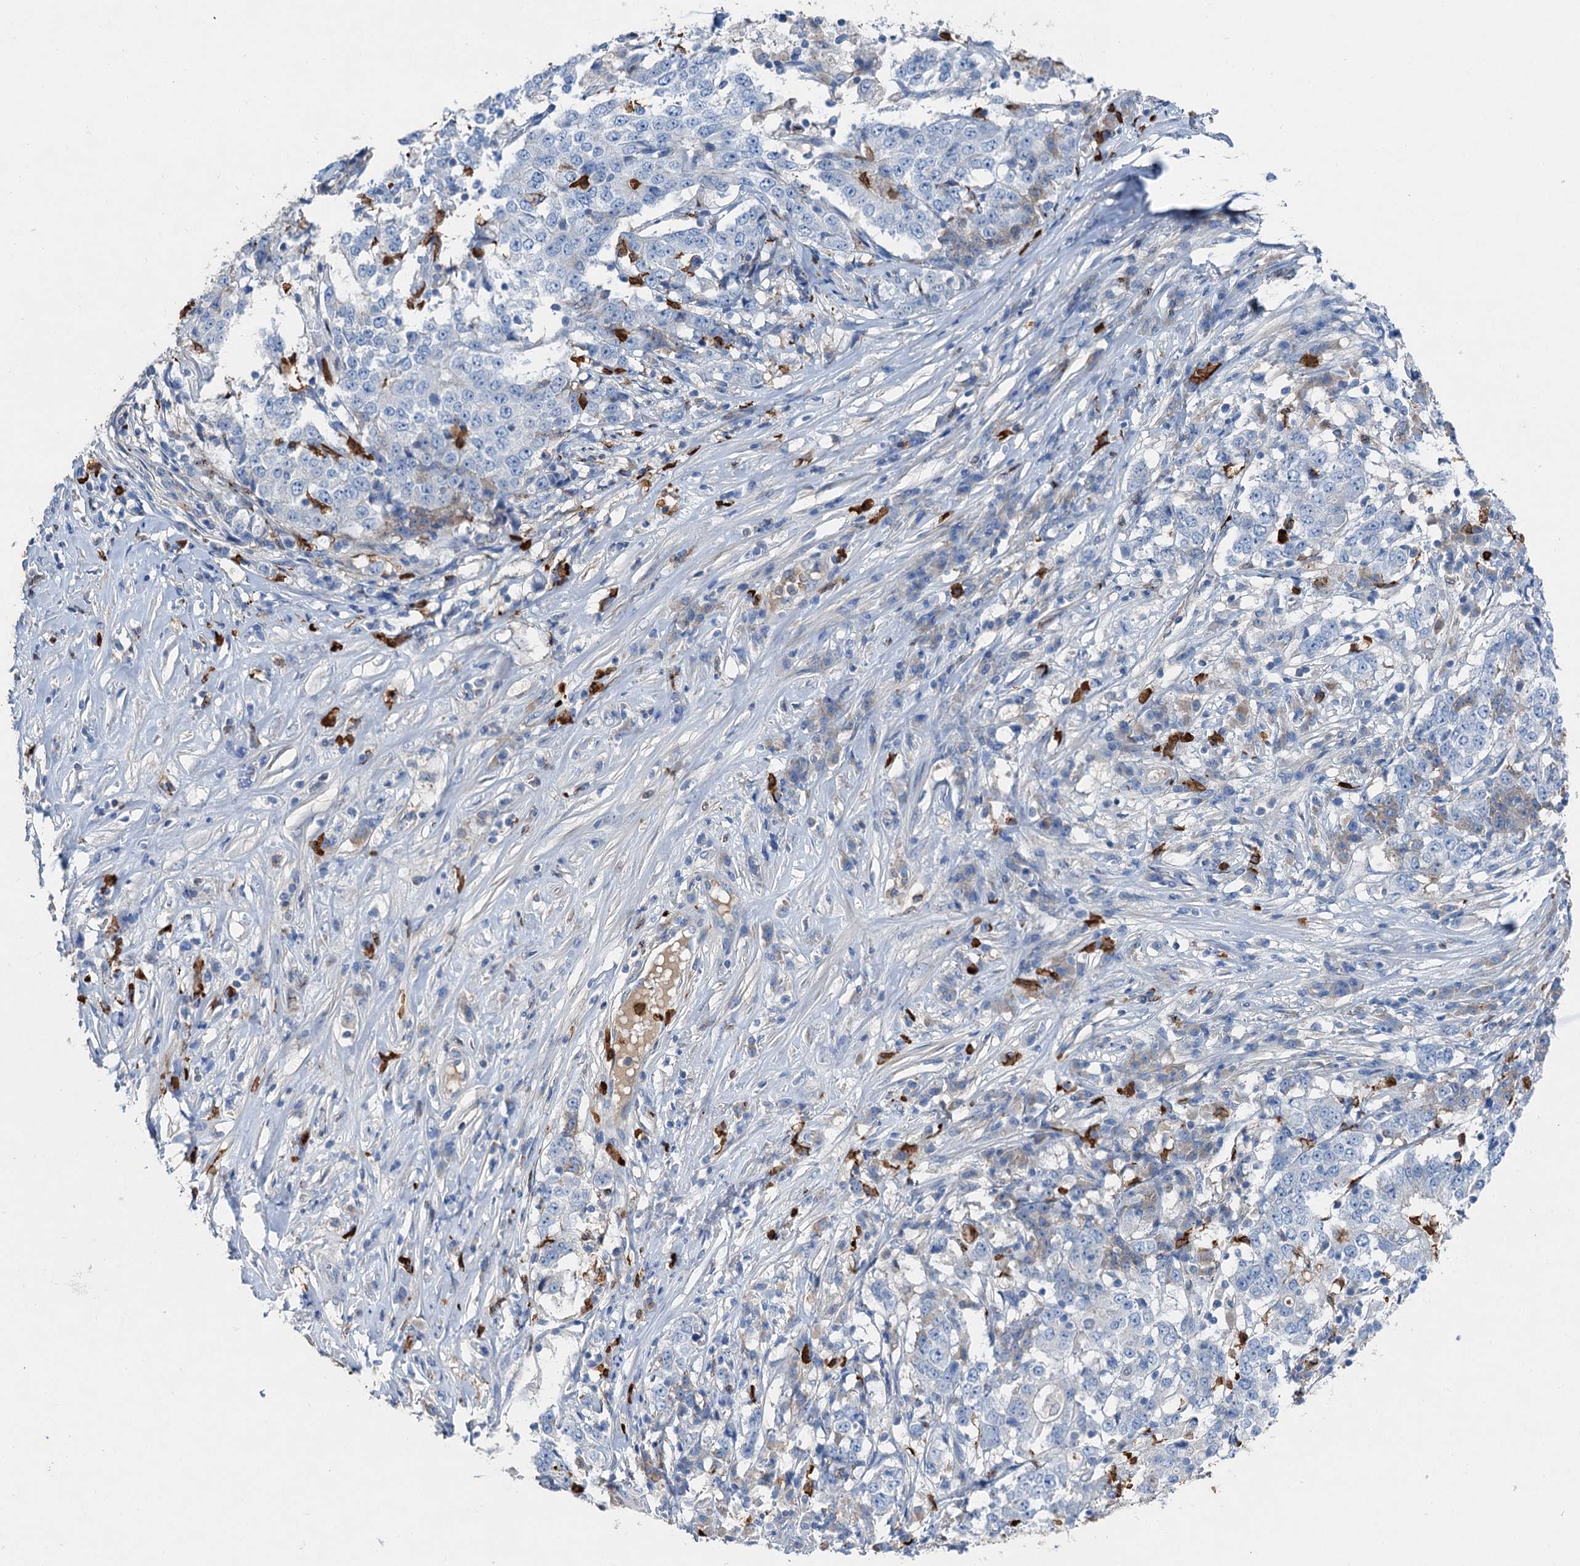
{"staining": {"intensity": "negative", "quantity": "none", "location": "none"}, "tissue": "stomach cancer", "cell_type": "Tumor cells", "image_type": "cancer", "snomed": [{"axis": "morphology", "description": "Adenocarcinoma, NOS"}, {"axis": "topography", "description": "Stomach"}], "caption": "The immunohistochemistry (IHC) image has no significant positivity in tumor cells of stomach cancer (adenocarcinoma) tissue. (DAB immunohistochemistry, high magnification).", "gene": "OTOA", "patient": {"sex": "male", "age": 59}}